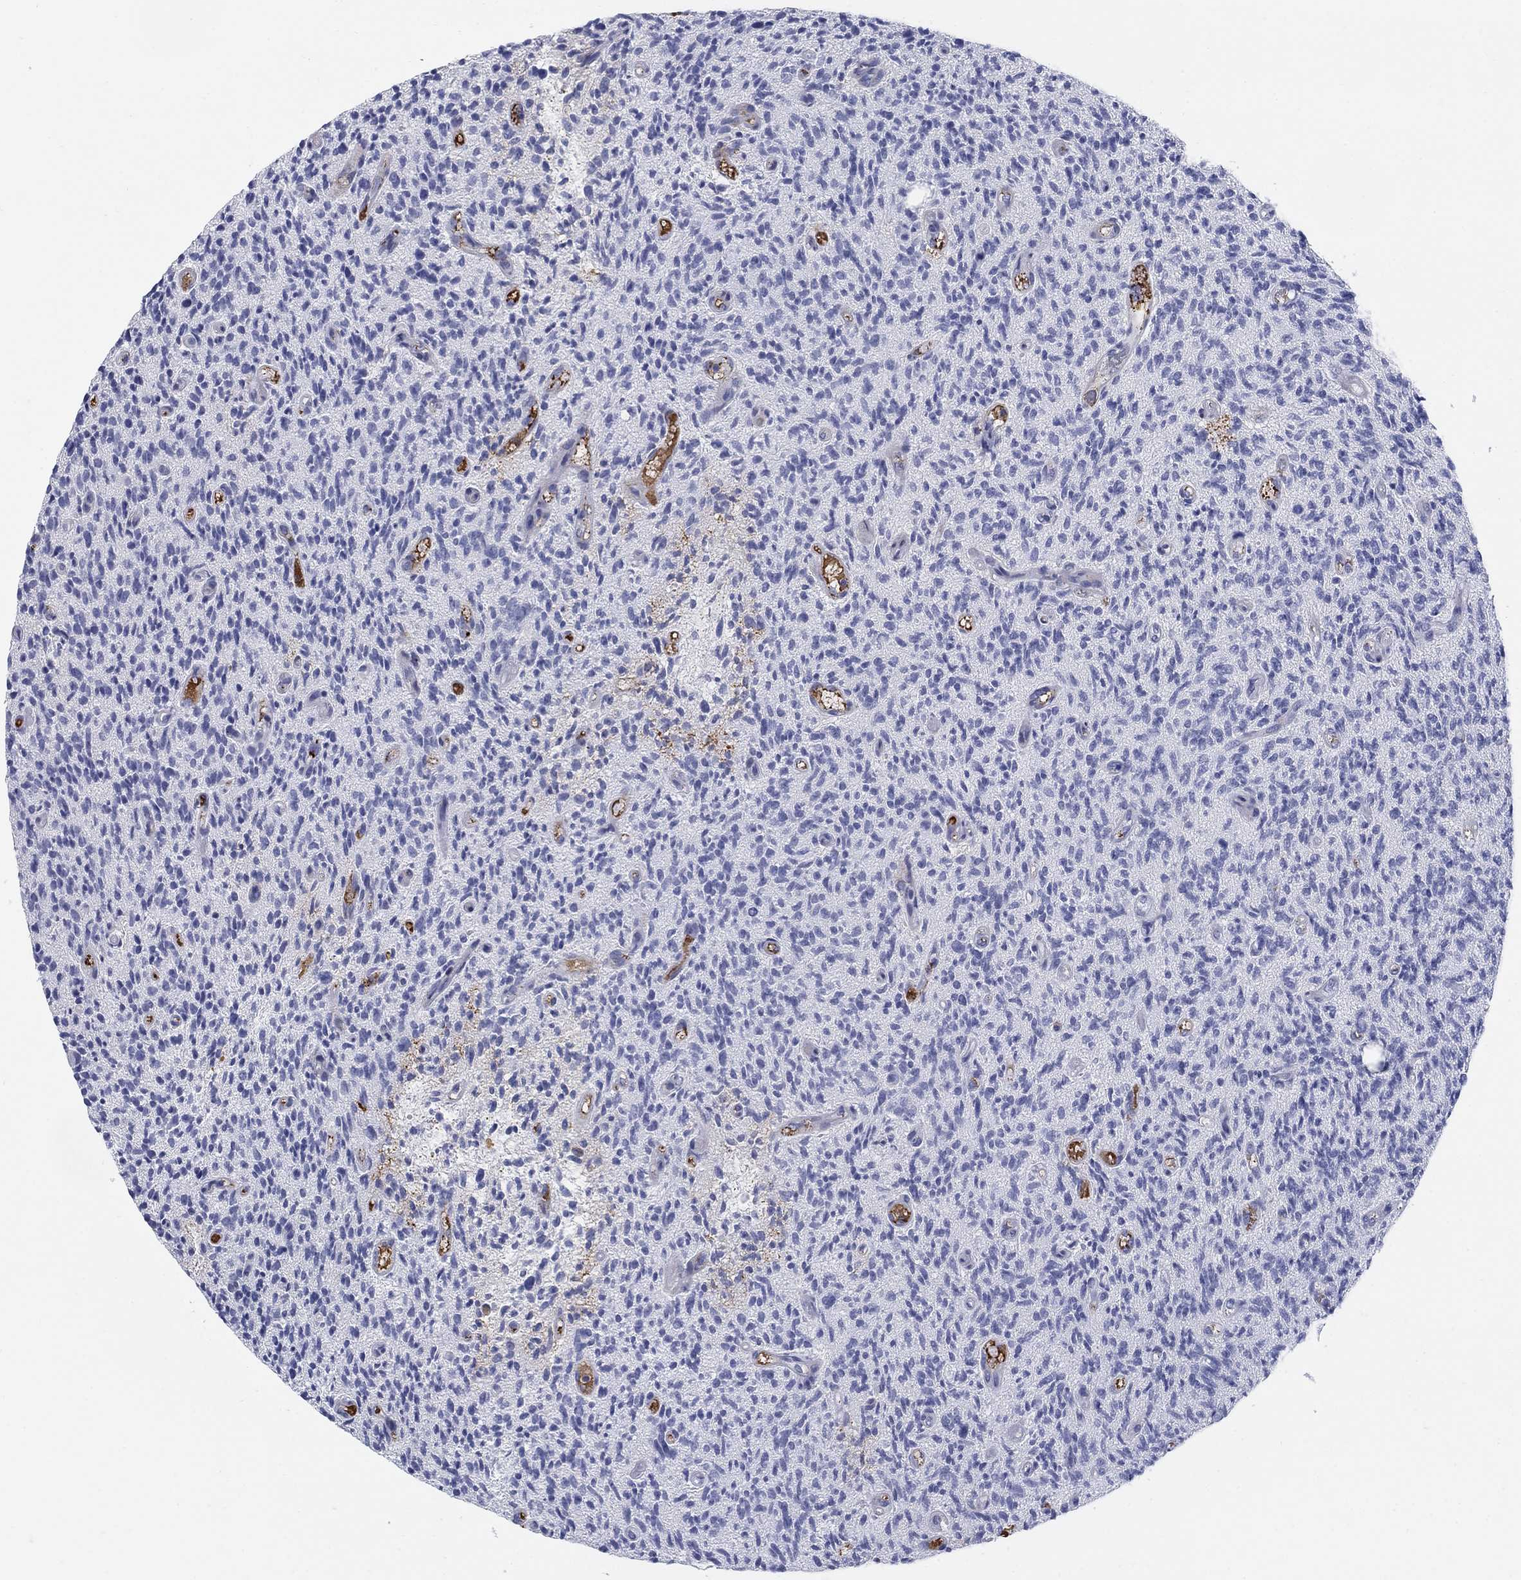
{"staining": {"intensity": "negative", "quantity": "none", "location": "none"}, "tissue": "glioma", "cell_type": "Tumor cells", "image_type": "cancer", "snomed": [{"axis": "morphology", "description": "Glioma, malignant, High grade"}, {"axis": "topography", "description": "Brain"}], "caption": "High magnification brightfield microscopy of malignant glioma (high-grade) stained with DAB (brown) and counterstained with hematoxylin (blue): tumor cells show no significant positivity.", "gene": "HEATR4", "patient": {"sex": "male", "age": 64}}